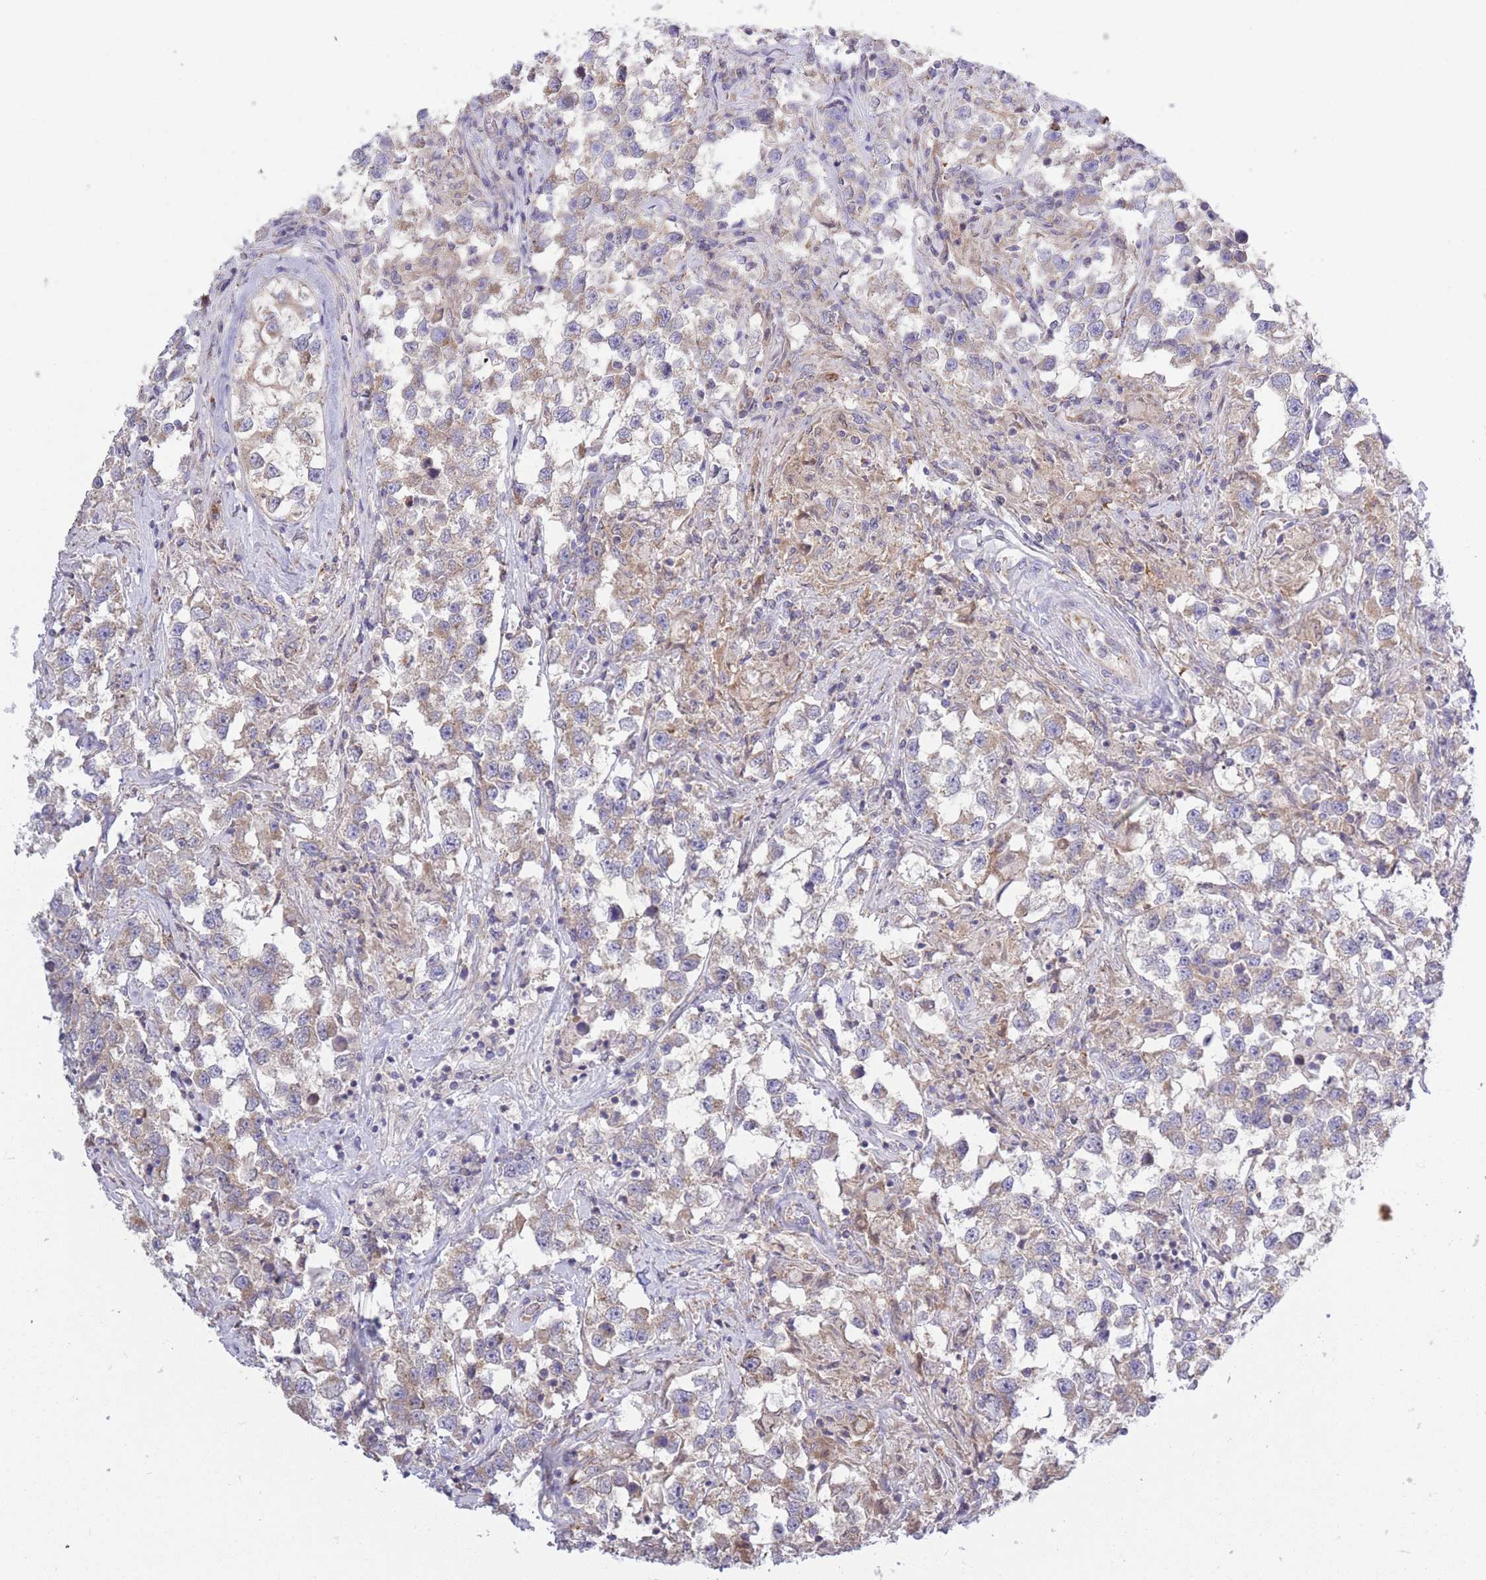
{"staining": {"intensity": "weak", "quantity": "25%-75%", "location": "cytoplasmic/membranous"}, "tissue": "testis cancer", "cell_type": "Tumor cells", "image_type": "cancer", "snomed": [{"axis": "morphology", "description": "Seminoma, NOS"}, {"axis": "topography", "description": "Testis"}], "caption": "The micrograph displays staining of testis cancer (seminoma), revealing weak cytoplasmic/membranous protein positivity (brown color) within tumor cells. (DAB (3,3'-diaminobenzidine) = brown stain, brightfield microscopy at high magnification).", "gene": "COPG2", "patient": {"sex": "male", "age": 46}}